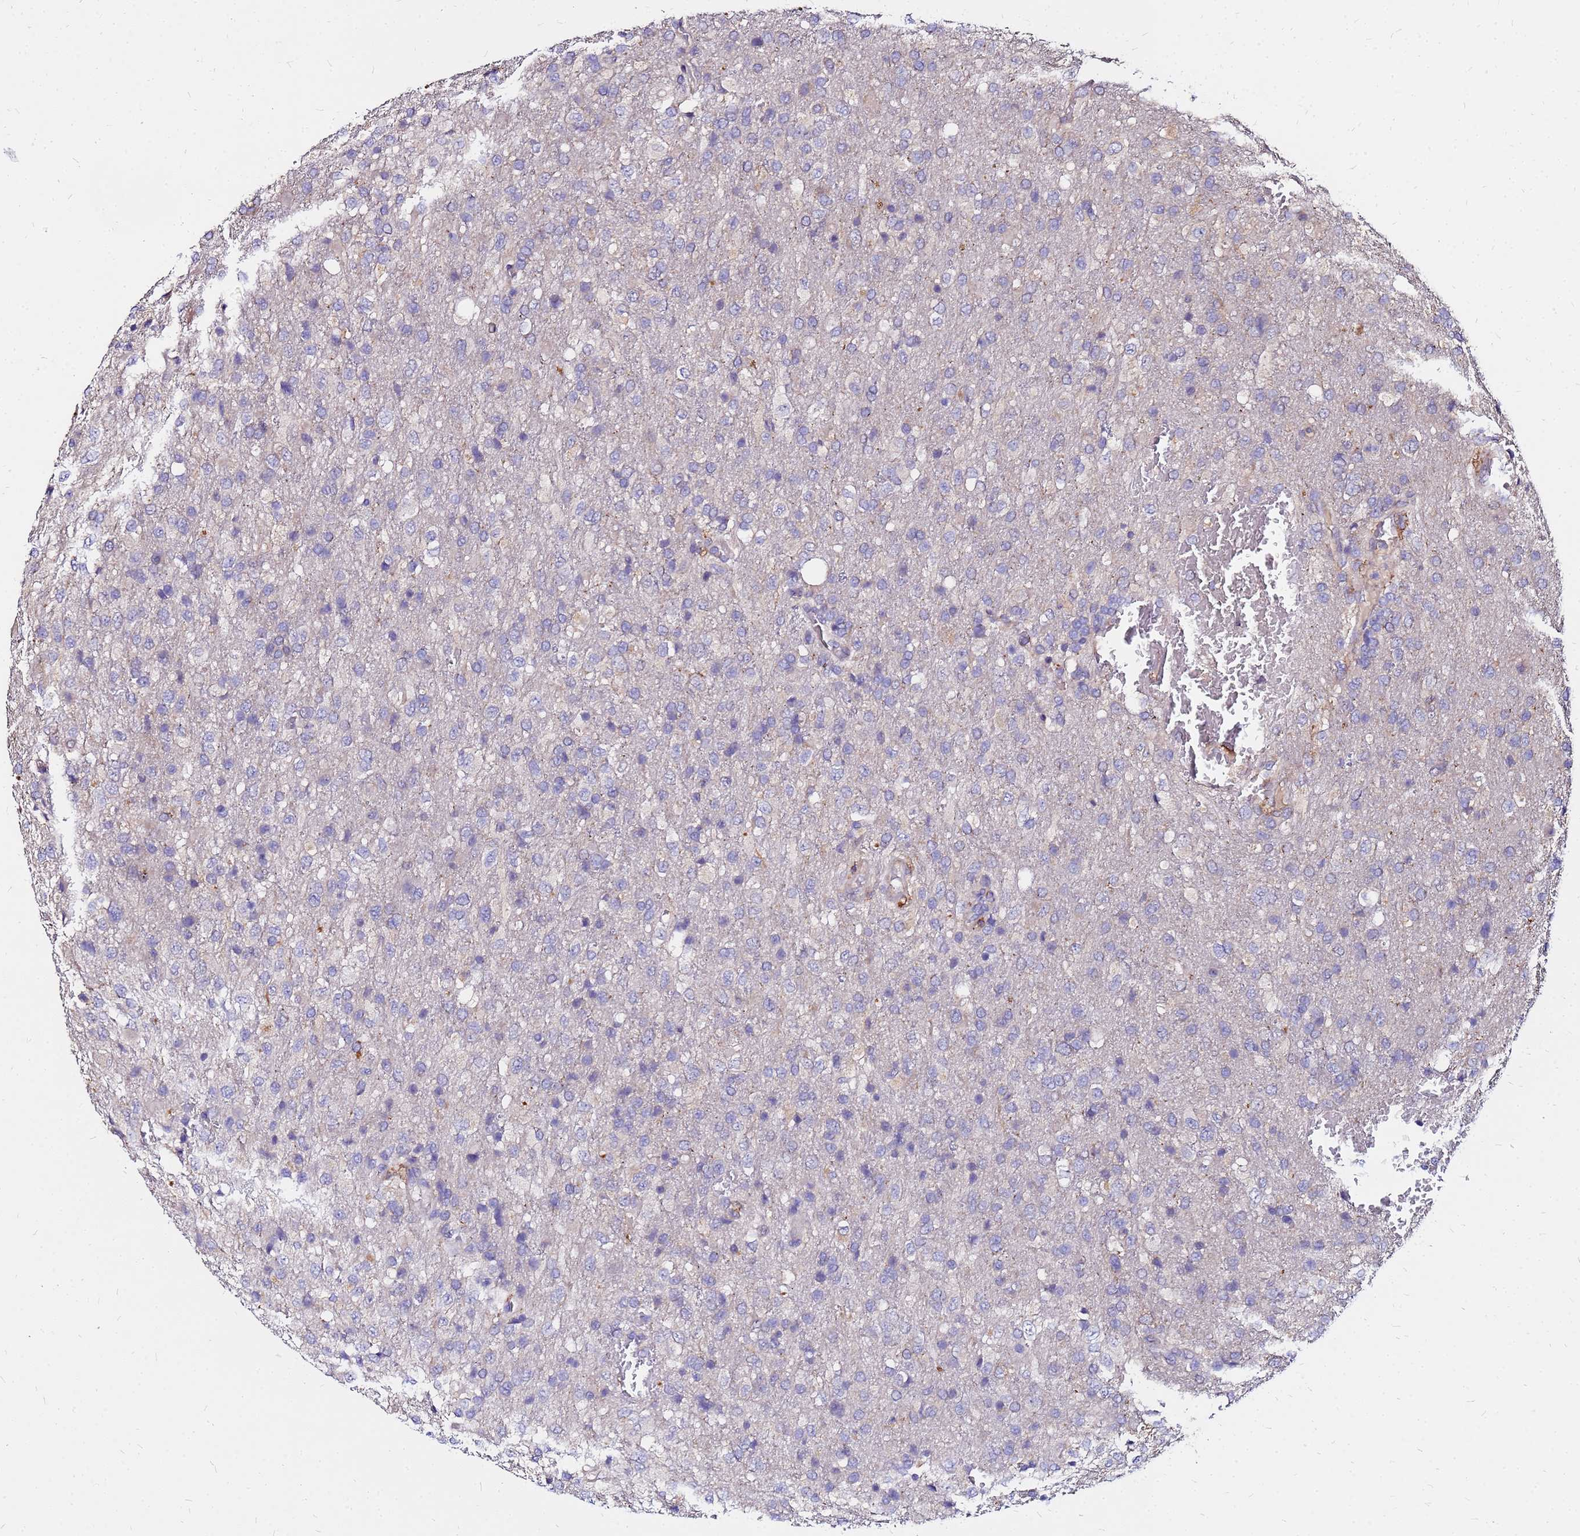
{"staining": {"intensity": "negative", "quantity": "none", "location": "none"}, "tissue": "glioma", "cell_type": "Tumor cells", "image_type": "cancer", "snomed": [{"axis": "morphology", "description": "Glioma, malignant, High grade"}, {"axis": "topography", "description": "Brain"}], "caption": "Immunohistochemistry (IHC) image of human high-grade glioma (malignant) stained for a protein (brown), which reveals no staining in tumor cells. (Stains: DAB immunohistochemistry with hematoxylin counter stain, Microscopy: brightfield microscopy at high magnification).", "gene": "ARHGEF5", "patient": {"sex": "female", "age": 74}}